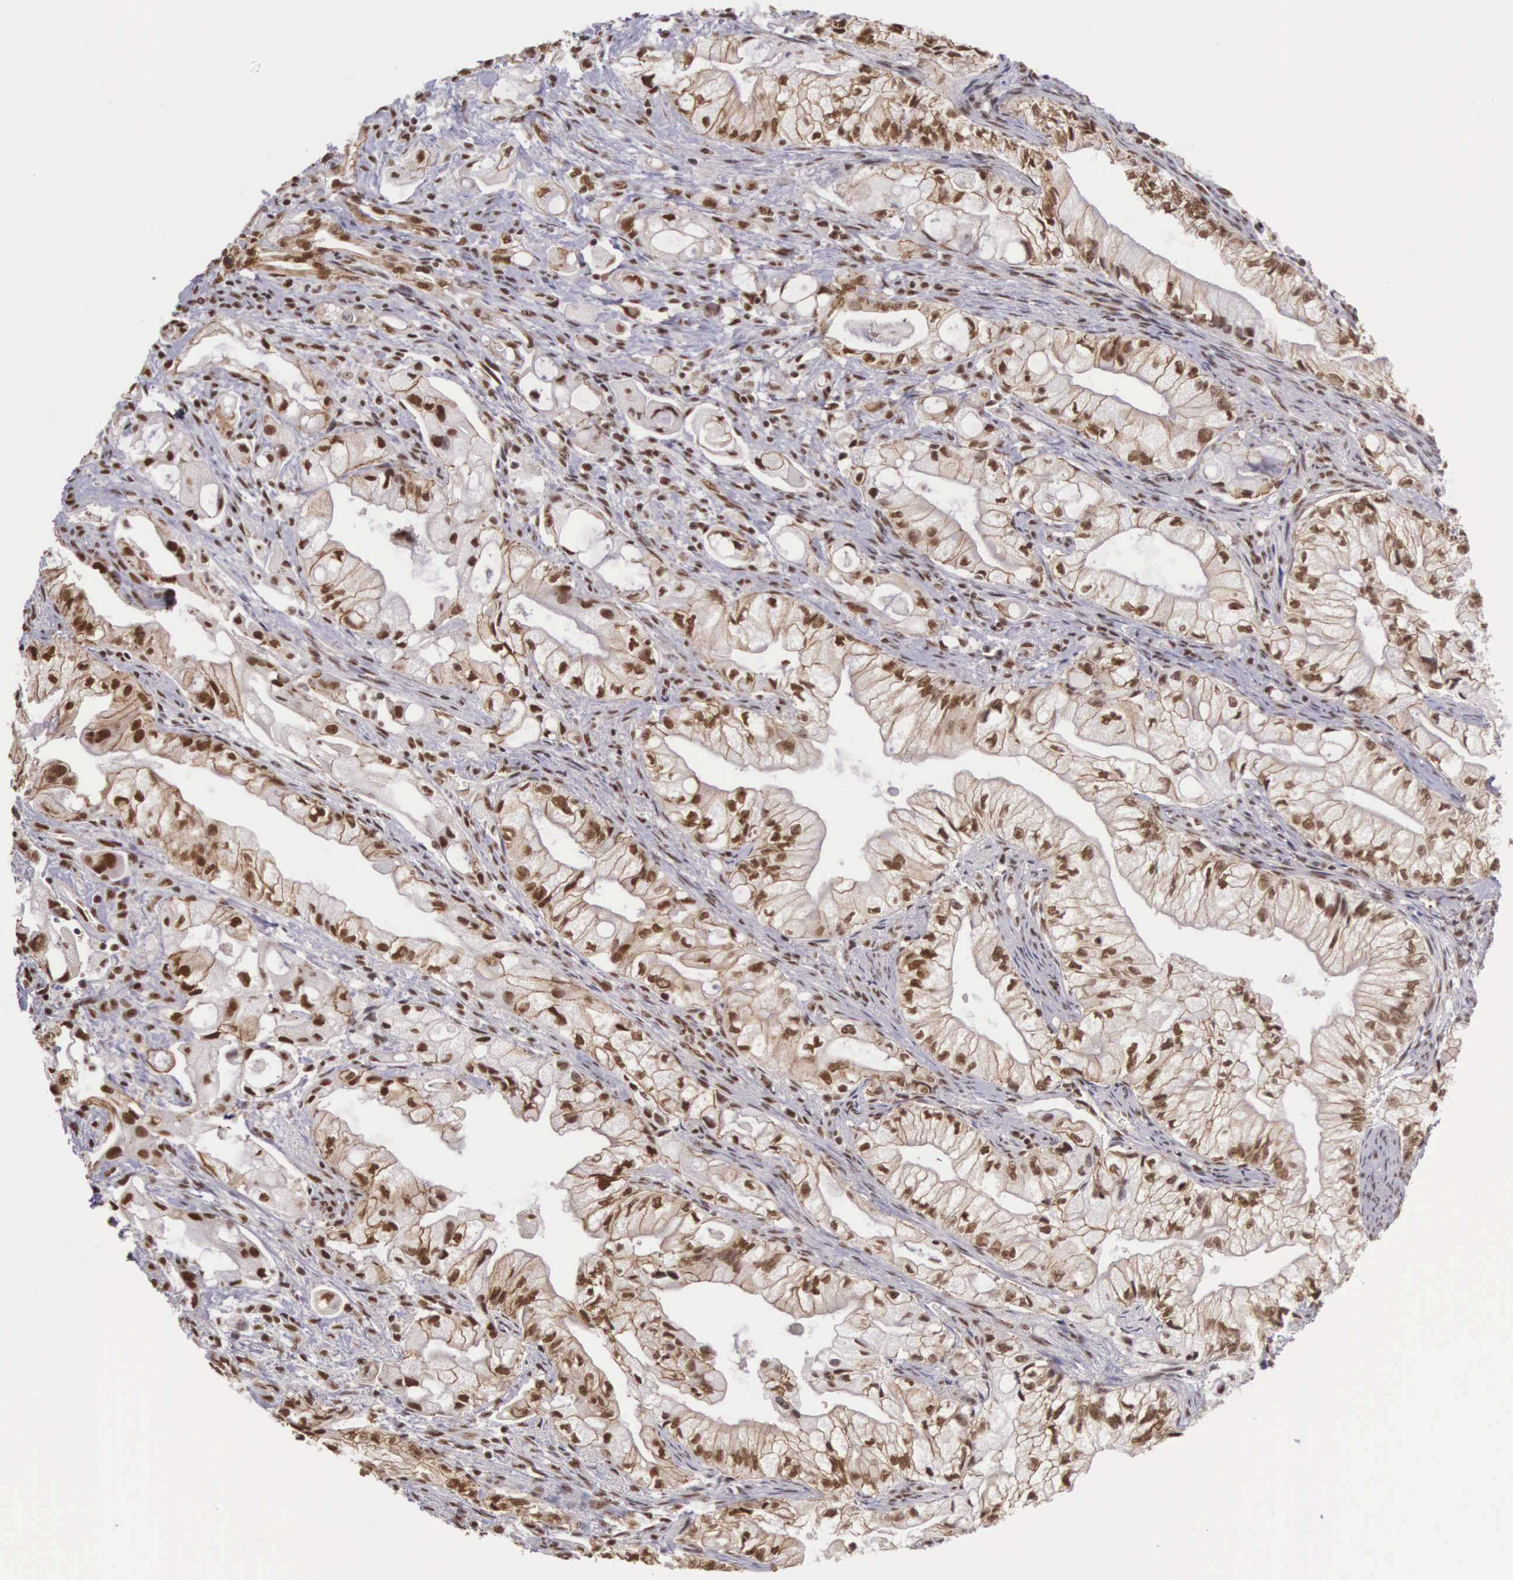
{"staining": {"intensity": "moderate", "quantity": "25%-75%", "location": "cytoplasmic/membranous,nuclear"}, "tissue": "pancreatic cancer", "cell_type": "Tumor cells", "image_type": "cancer", "snomed": [{"axis": "morphology", "description": "Adenocarcinoma, NOS"}, {"axis": "topography", "description": "Pancreas"}], "caption": "IHC photomicrograph of neoplastic tissue: adenocarcinoma (pancreatic) stained using immunohistochemistry (IHC) shows medium levels of moderate protein expression localized specifically in the cytoplasmic/membranous and nuclear of tumor cells, appearing as a cytoplasmic/membranous and nuclear brown color.", "gene": "POLR2F", "patient": {"sex": "male", "age": 79}}